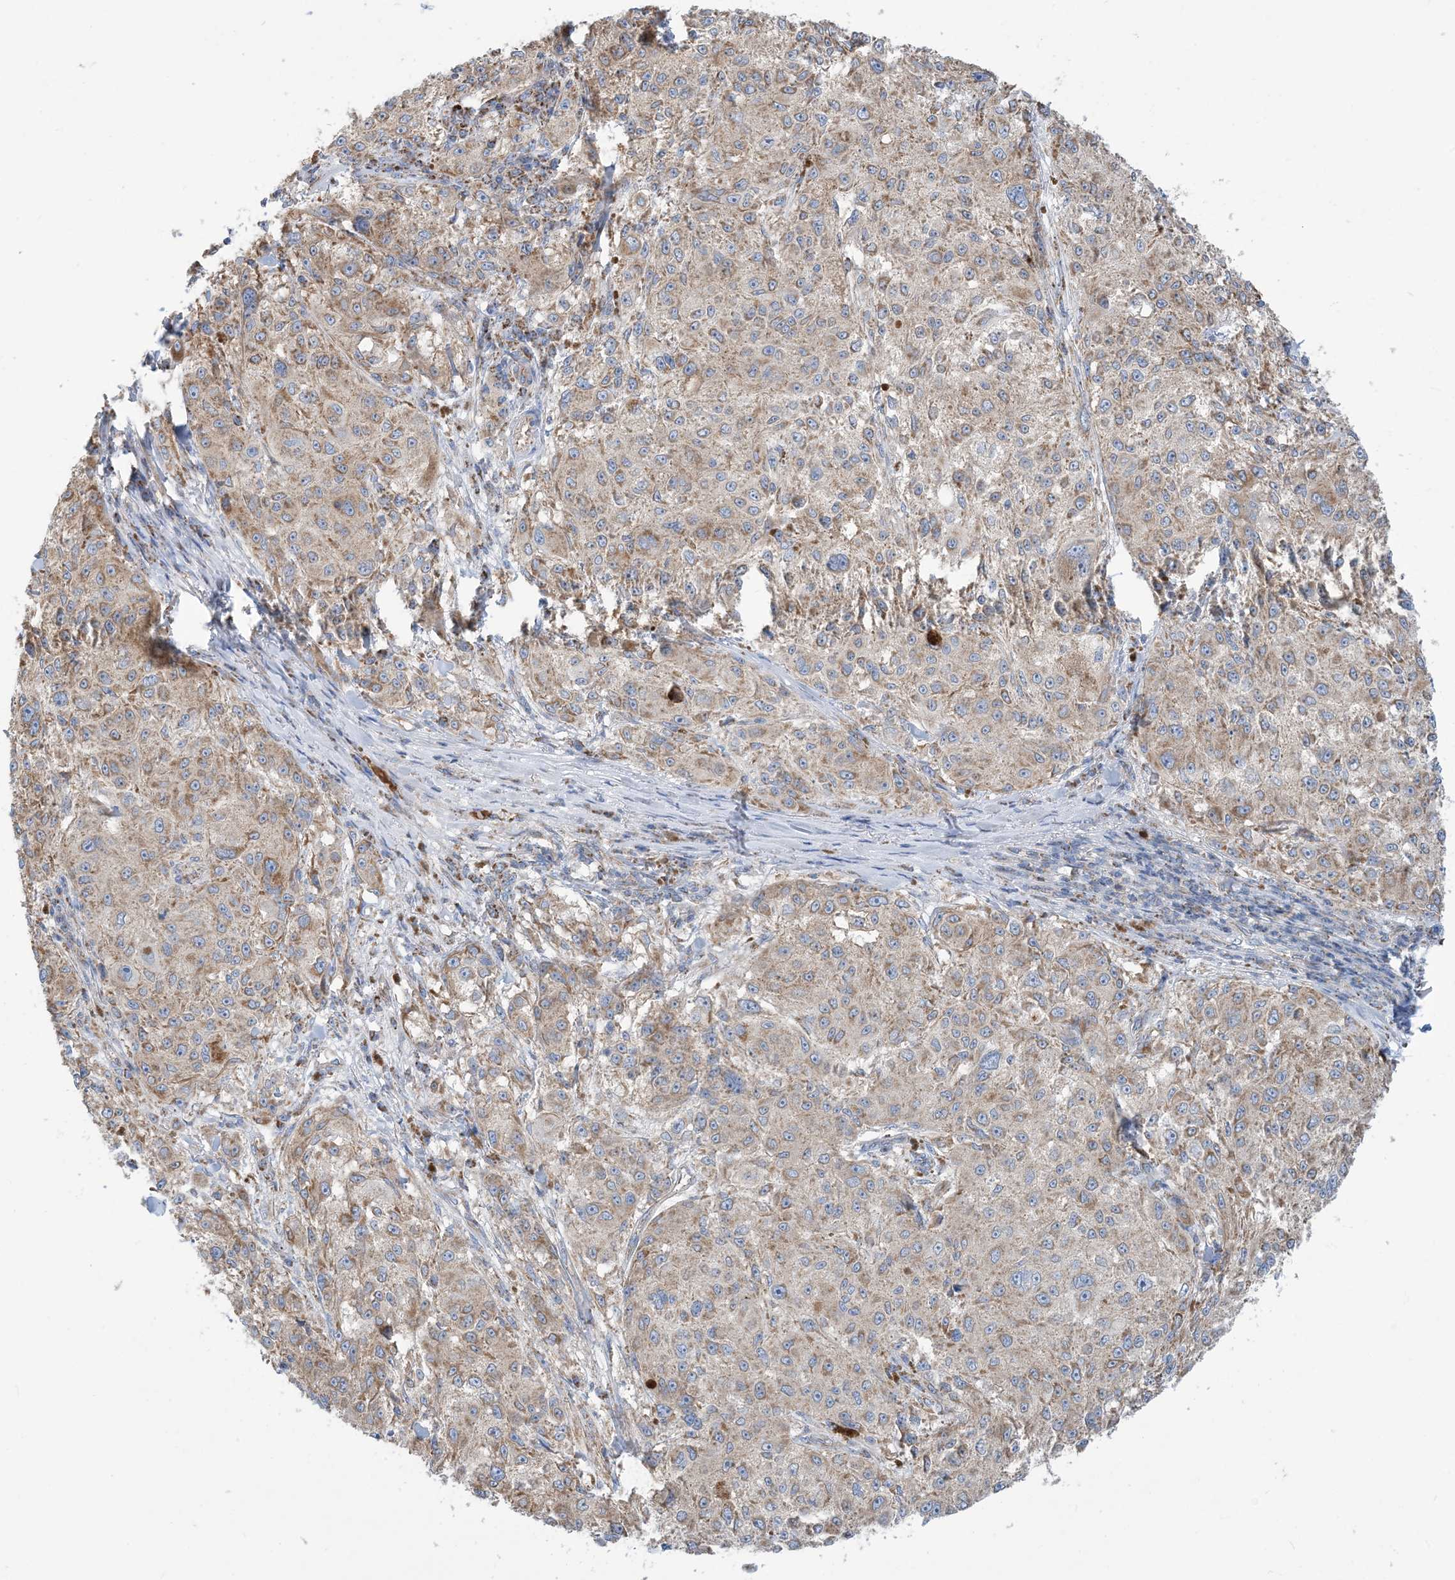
{"staining": {"intensity": "moderate", "quantity": "25%-75%", "location": "cytoplasmic/membranous"}, "tissue": "melanoma", "cell_type": "Tumor cells", "image_type": "cancer", "snomed": [{"axis": "morphology", "description": "Necrosis, NOS"}, {"axis": "morphology", "description": "Malignant melanoma, NOS"}, {"axis": "topography", "description": "Skin"}], "caption": "Melanoma stained with IHC shows moderate cytoplasmic/membranous expression in approximately 25%-75% of tumor cells. (Stains: DAB (3,3'-diaminobenzidine) in brown, nuclei in blue, Microscopy: brightfield microscopy at high magnification).", "gene": "PHOSPHO2", "patient": {"sex": "female", "age": 87}}